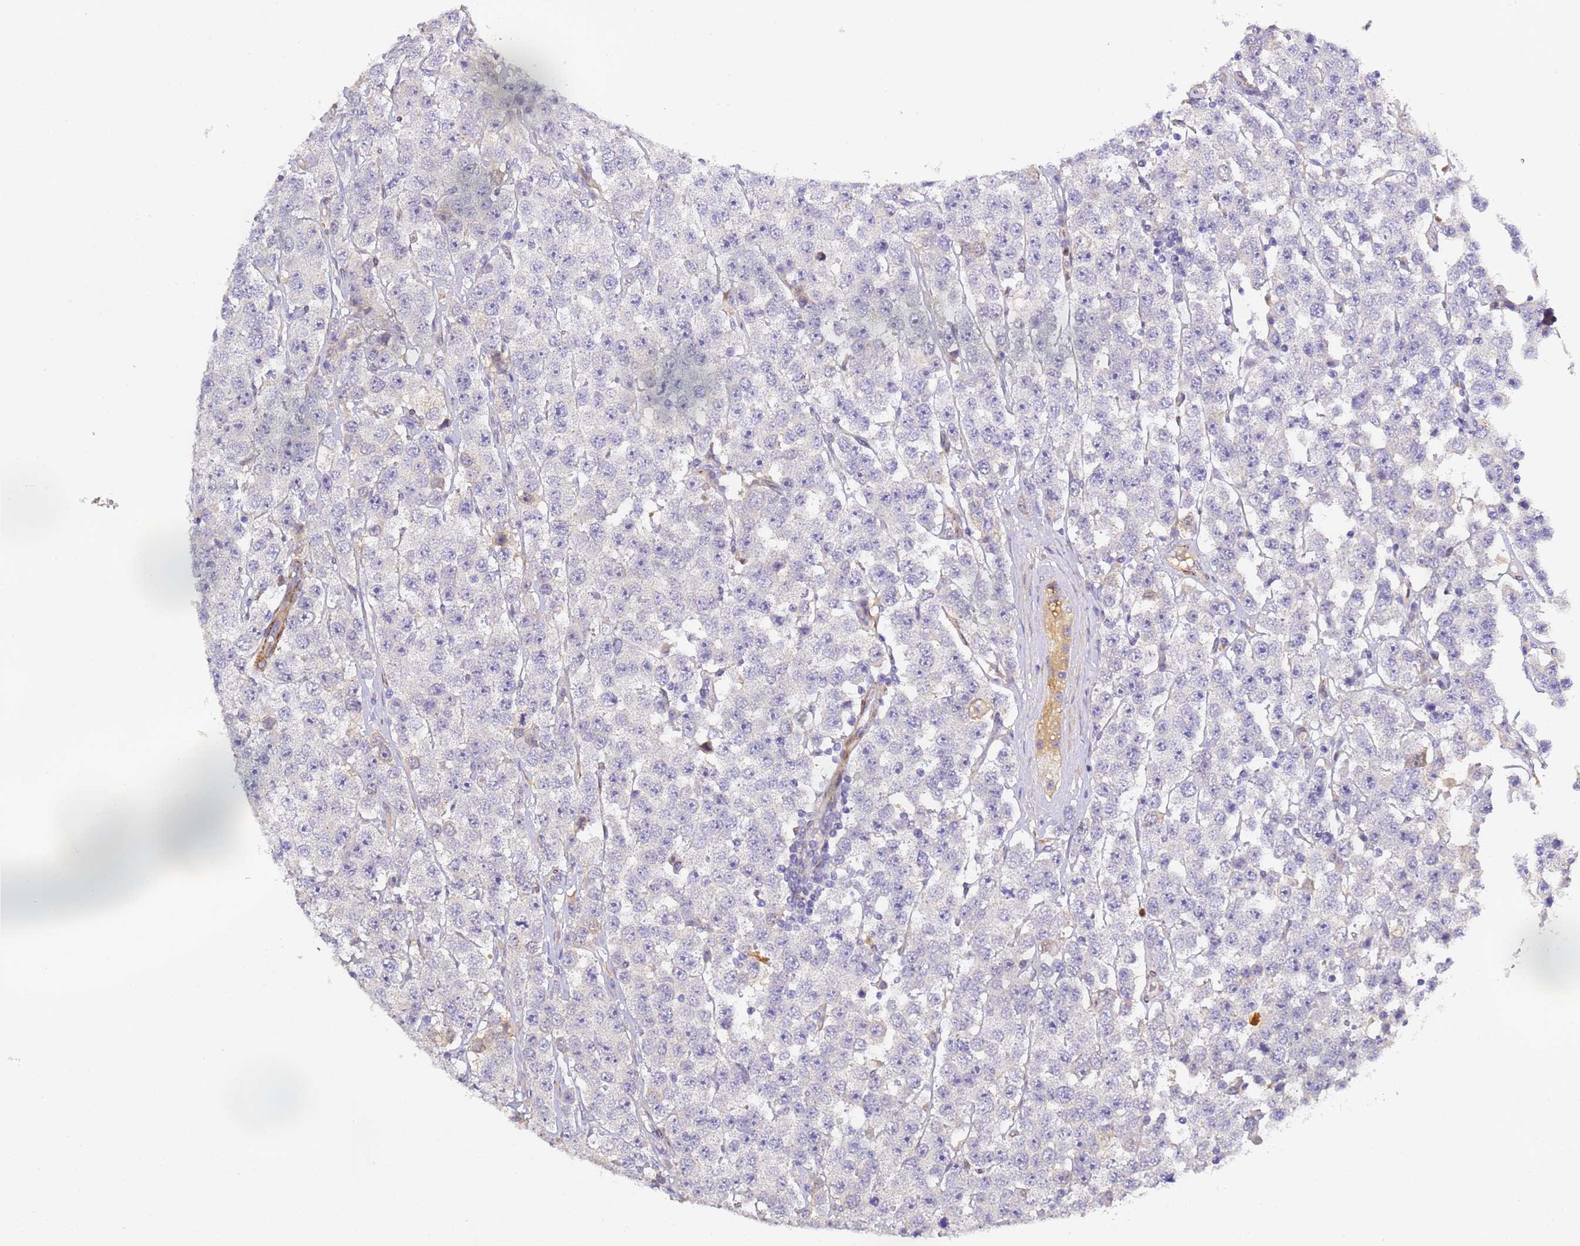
{"staining": {"intensity": "negative", "quantity": "none", "location": "none"}, "tissue": "testis cancer", "cell_type": "Tumor cells", "image_type": "cancer", "snomed": [{"axis": "morphology", "description": "Seminoma, NOS"}, {"axis": "topography", "description": "Testis"}], "caption": "The micrograph demonstrates no significant positivity in tumor cells of testis seminoma.", "gene": "CFH", "patient": {"sex": "male", "age": 28}}